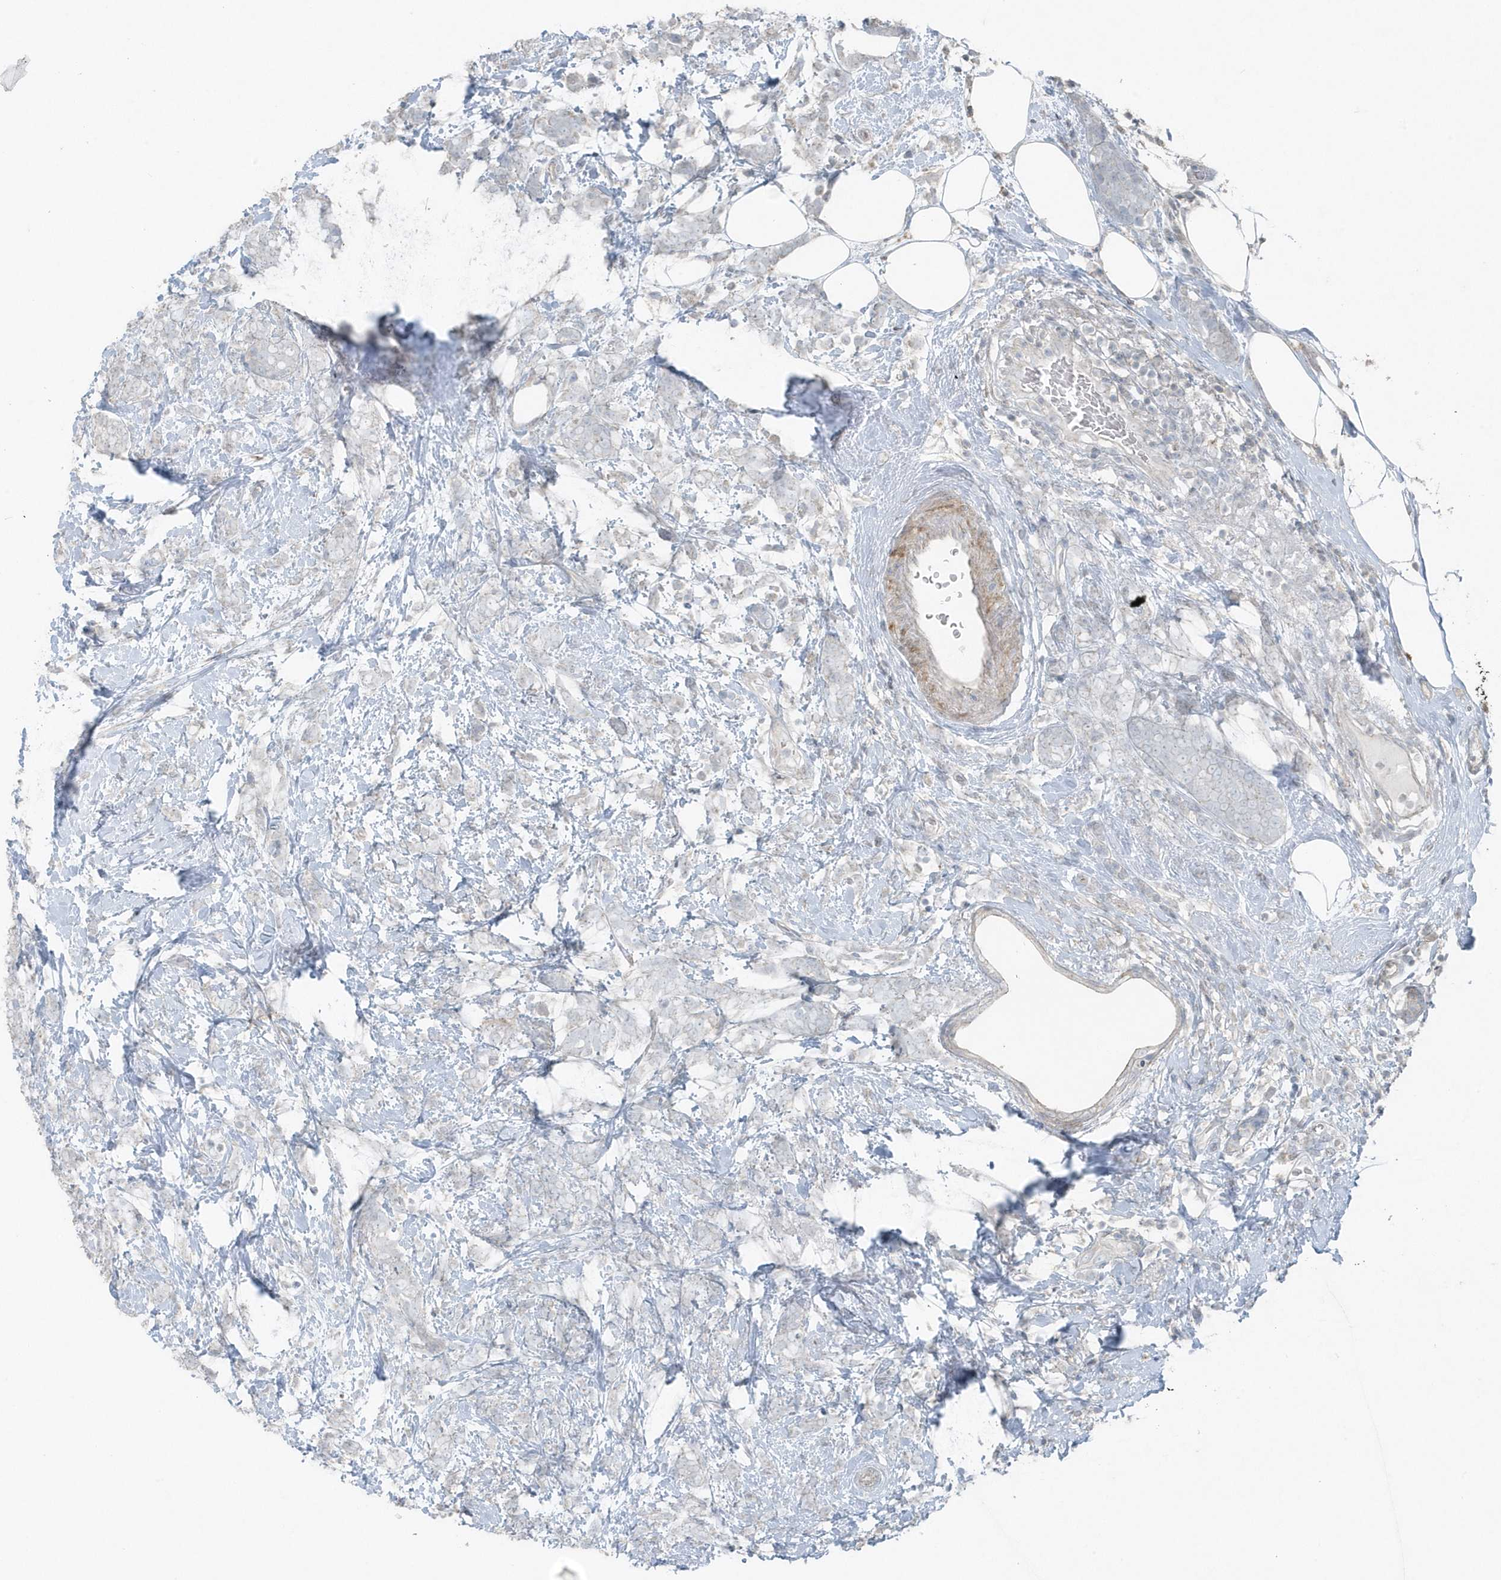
{"staining": {"intensity": "negative", "quantity": "none", "location": "none"}, "tissue": "breast cancer", "cell_type": "Tumor cells", "image_type": "cancer", "snomed": [{"axis": "morphology", "description": "Lobular carcinoma"}, {"axis": "topography", "description": "Breast"}], "caption": "This is an immunohistochemistry (IHC) image of human breast cancer. There is no expression in tumor cells.", "gene": "ACTC1", "patient": {"sex": "female", "age": 58}}